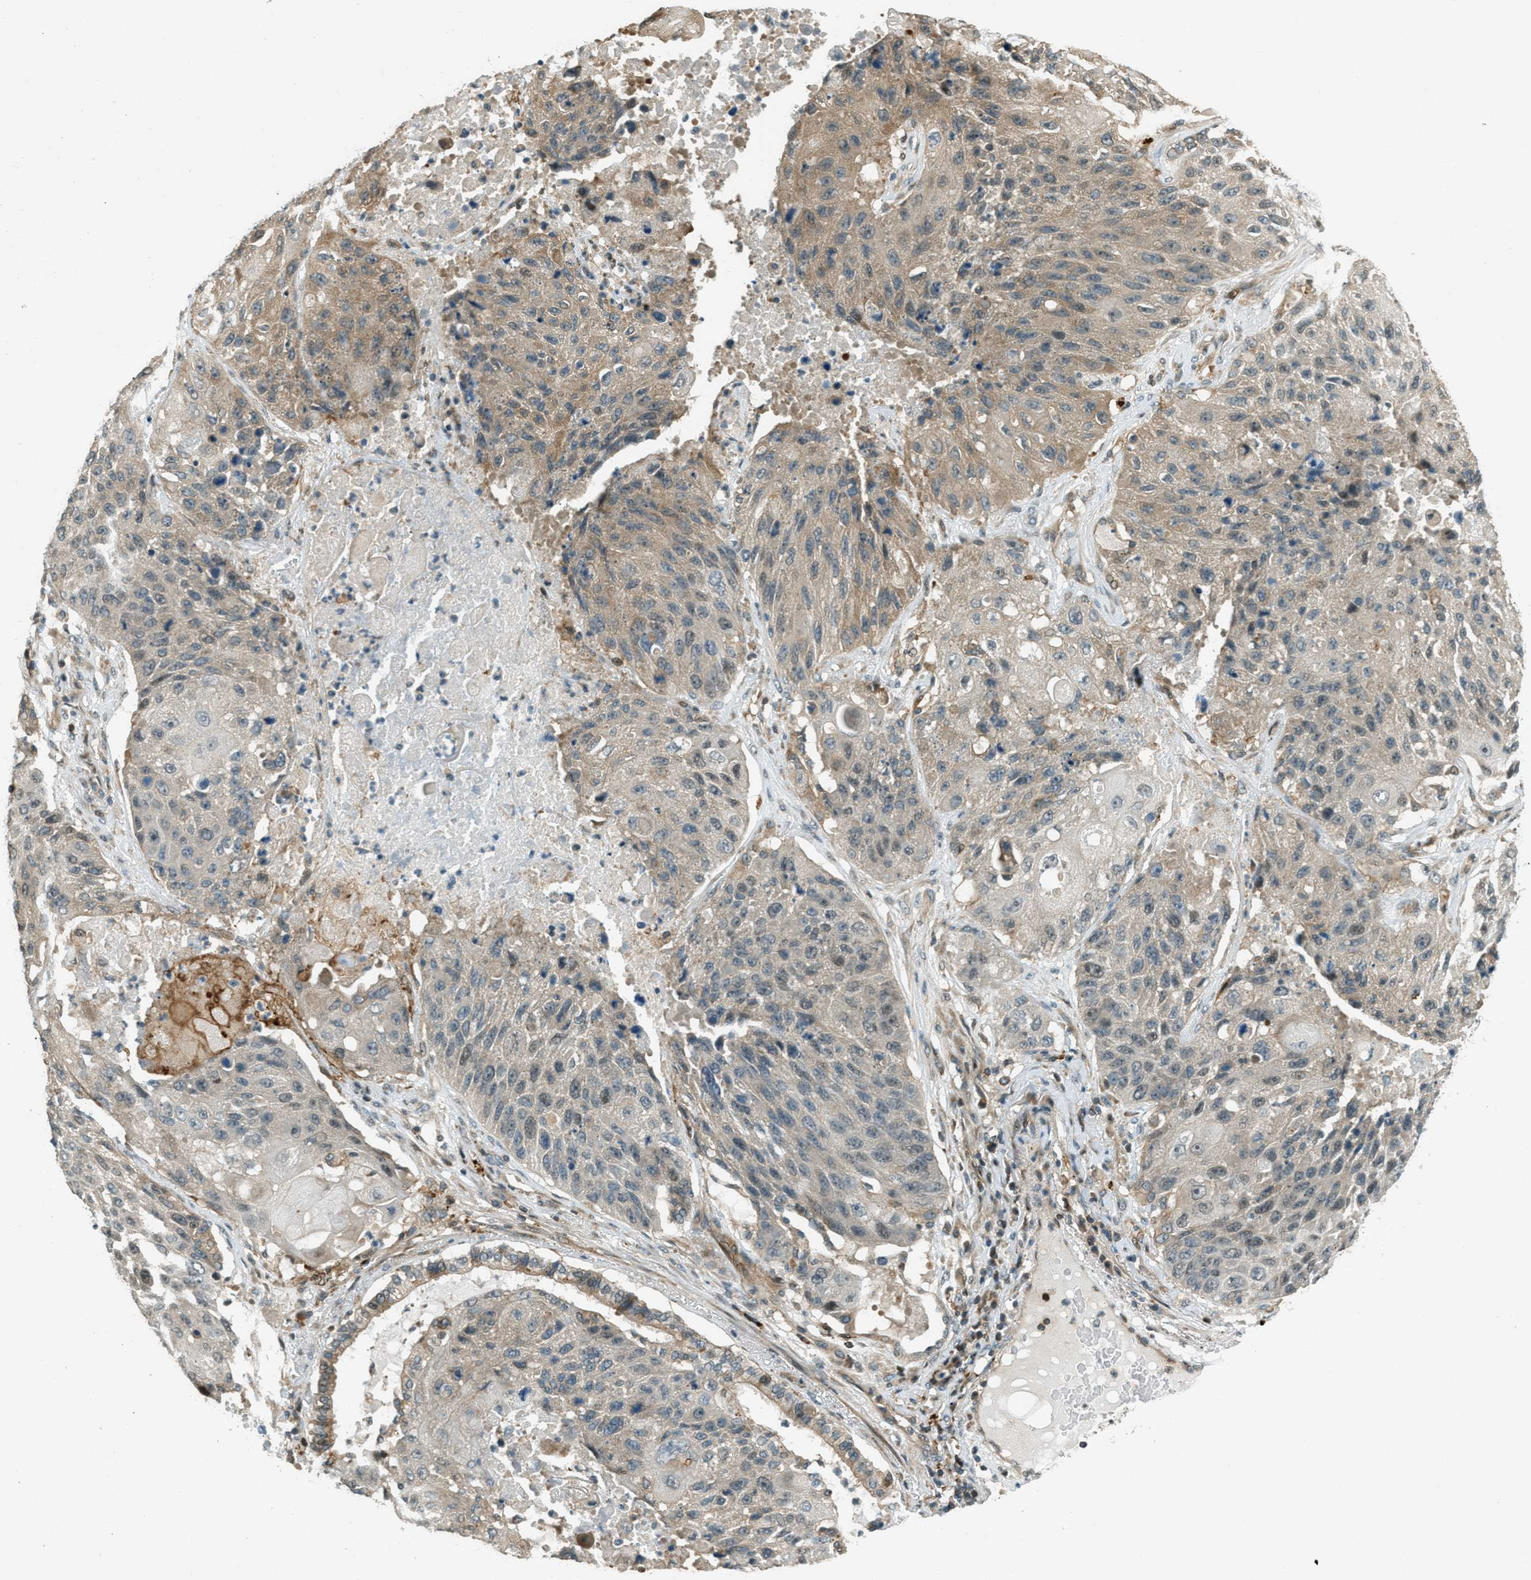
{"staining": {"intensity": "weak", "quantity": "25%-75%", "location": "cytoplasmic/membranous,nuclear"}, "tissue": "lung cancer", "cell_type": "Tumor cells", "image_type": "cancer", "snomed": [{"axis": "morphology", "description": "Squamous cell carcinoma, NOS"}, {"axis": "topography", "description": "Lung"}], "caption": "A brown stain shows weak cytoplasmic/membranous and nuclear positivity of a protein in lung cancer (squamous cell carcinoma) tumor cells. Nuclei are stained in blue.", "gene": "PTPN23", "patient": {"sex": "male", "age": 61}}